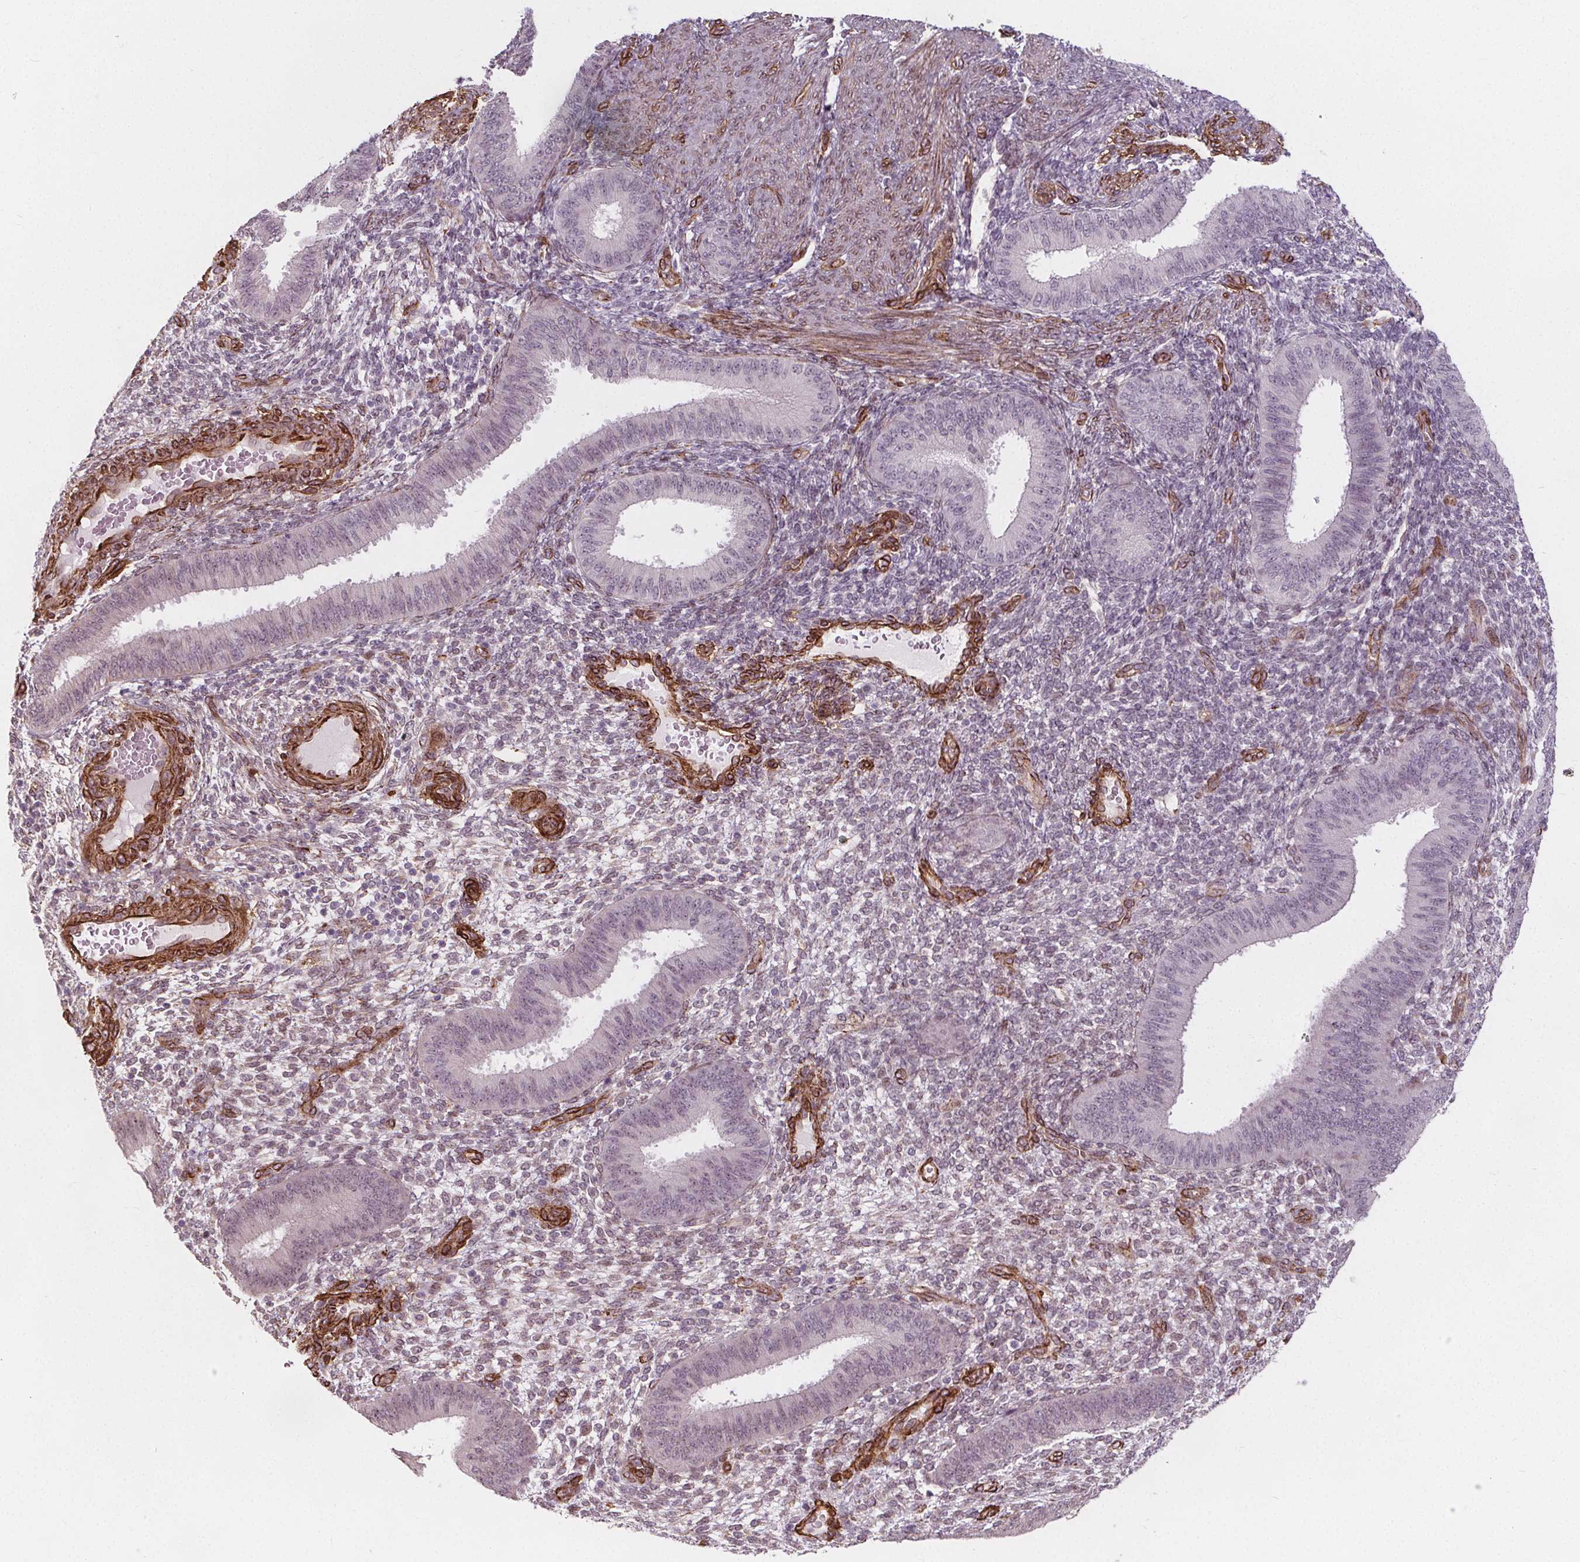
{"staining": {"intensity": "negative", "quantity": "none", "location": "none"}, "tissue": "endometrium", "cell_type": "Cells in endometrial stroma", "image_type": "normal", "snomed": [{"axis": "morphology", "description": "Normal tissue, NOS"}, {"axis": "topography", "description": "Endometrium"}], "caption": "There is no significant staining in cells in endometrial stroma of endometrium. (DAB immunohistochemistry (IHC) with hematoxylin counter stain).", "gene": "HAS1", "patient": {"sex": "female", "age": 39}}